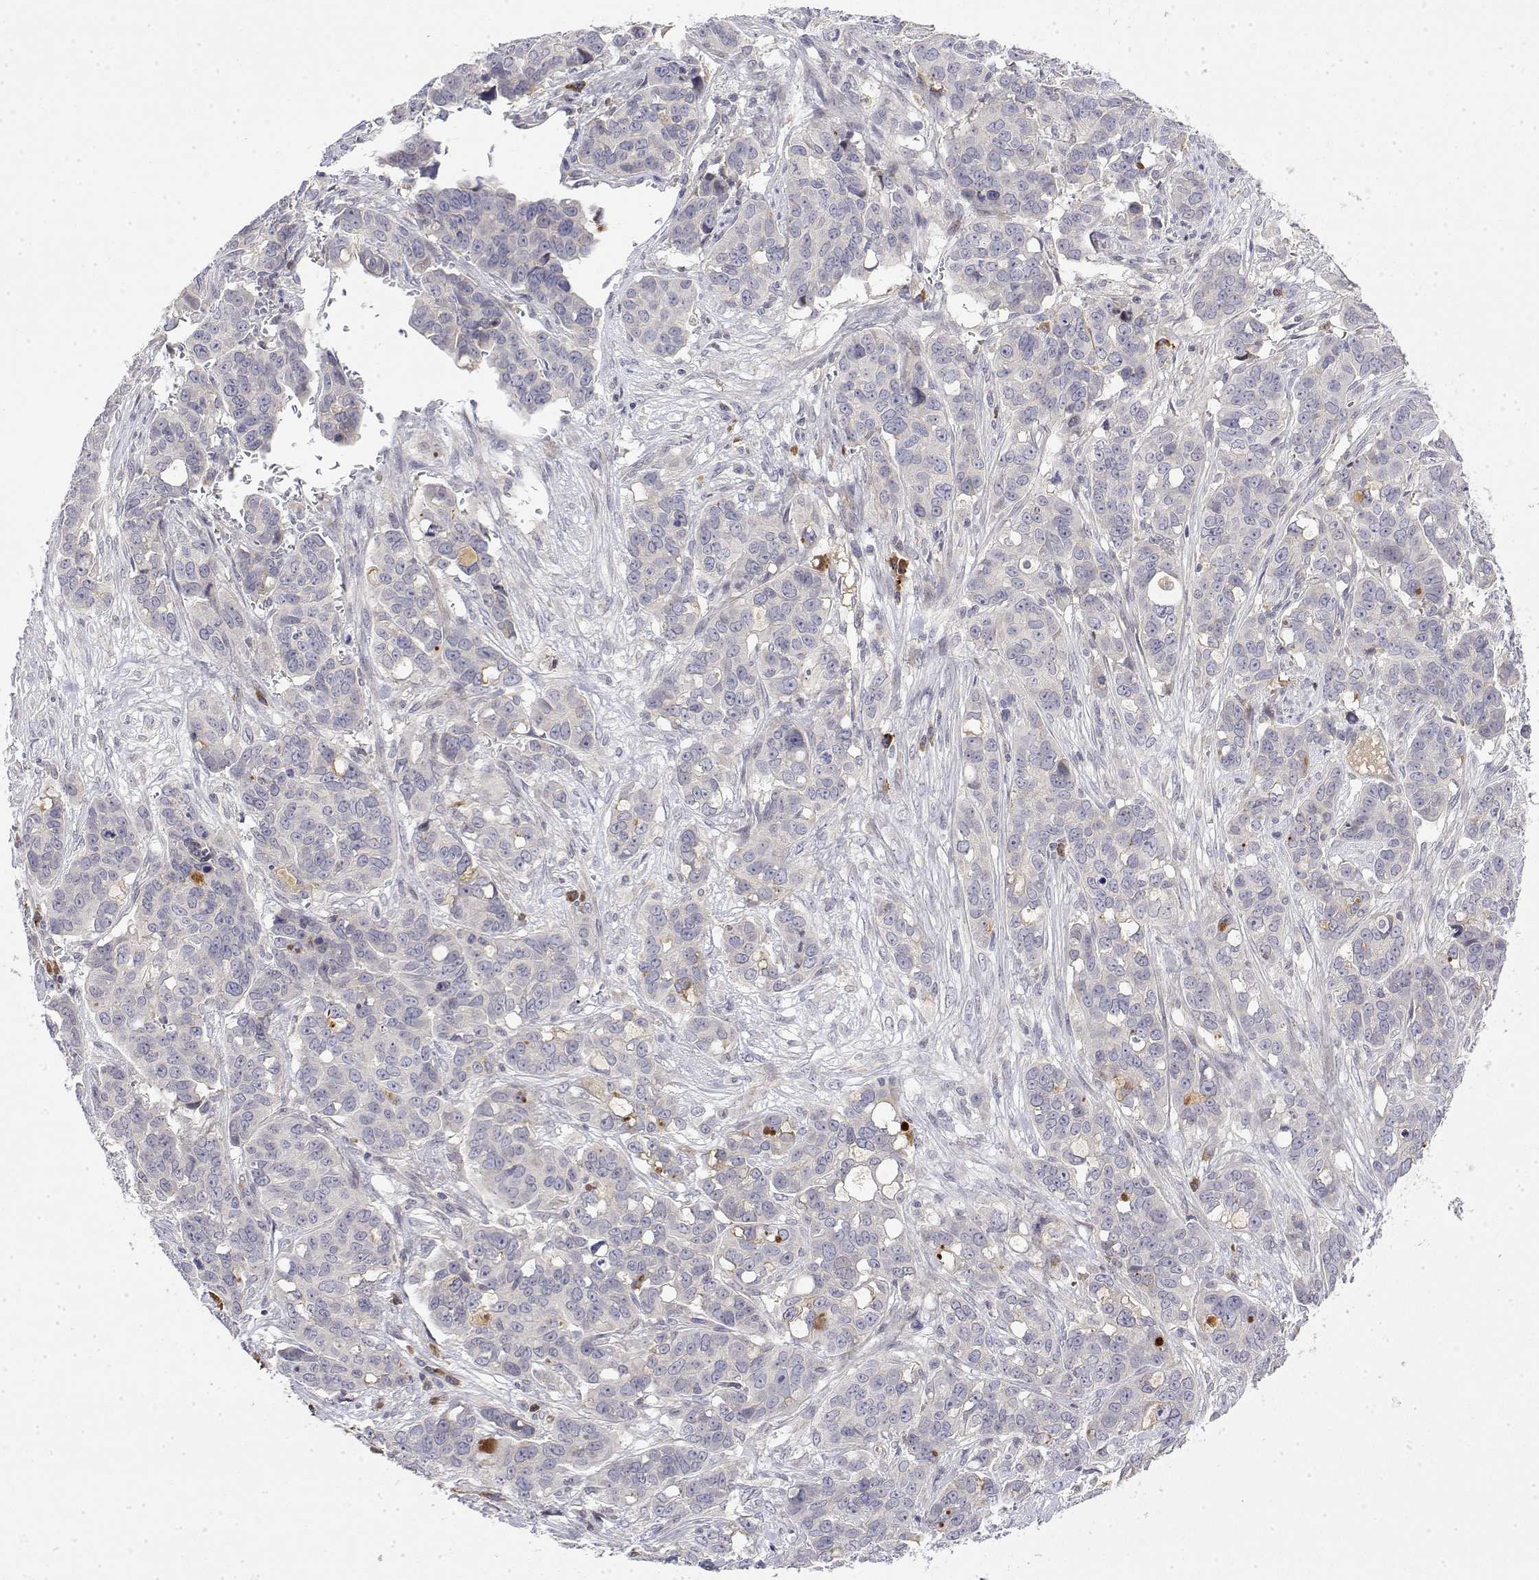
{"staining": {"intensity": "negative", "quantity": "none", "location": "none"}, "tissue": "ovarian cancer", "cell_type": "Tumor cells", "image_type": "cancer", "snomed": [{"axis": "morphology", "description": "Carcinoma, endometroid"}, {"axis": "topography", "description": "Ovary"}], "caption": "A histopathology image of ovarian cancer (endometroid carcinoma) stained for a protein demonstrates no brown staining in tumor cells. The staining was performed using DAB to visualize the protein expression in brown, while the nuclei were stained in blue with hematoxylin (Magnification: 20x).", "gene": "IGFBP4", "patient": {"sex": "female", "age": 78}}